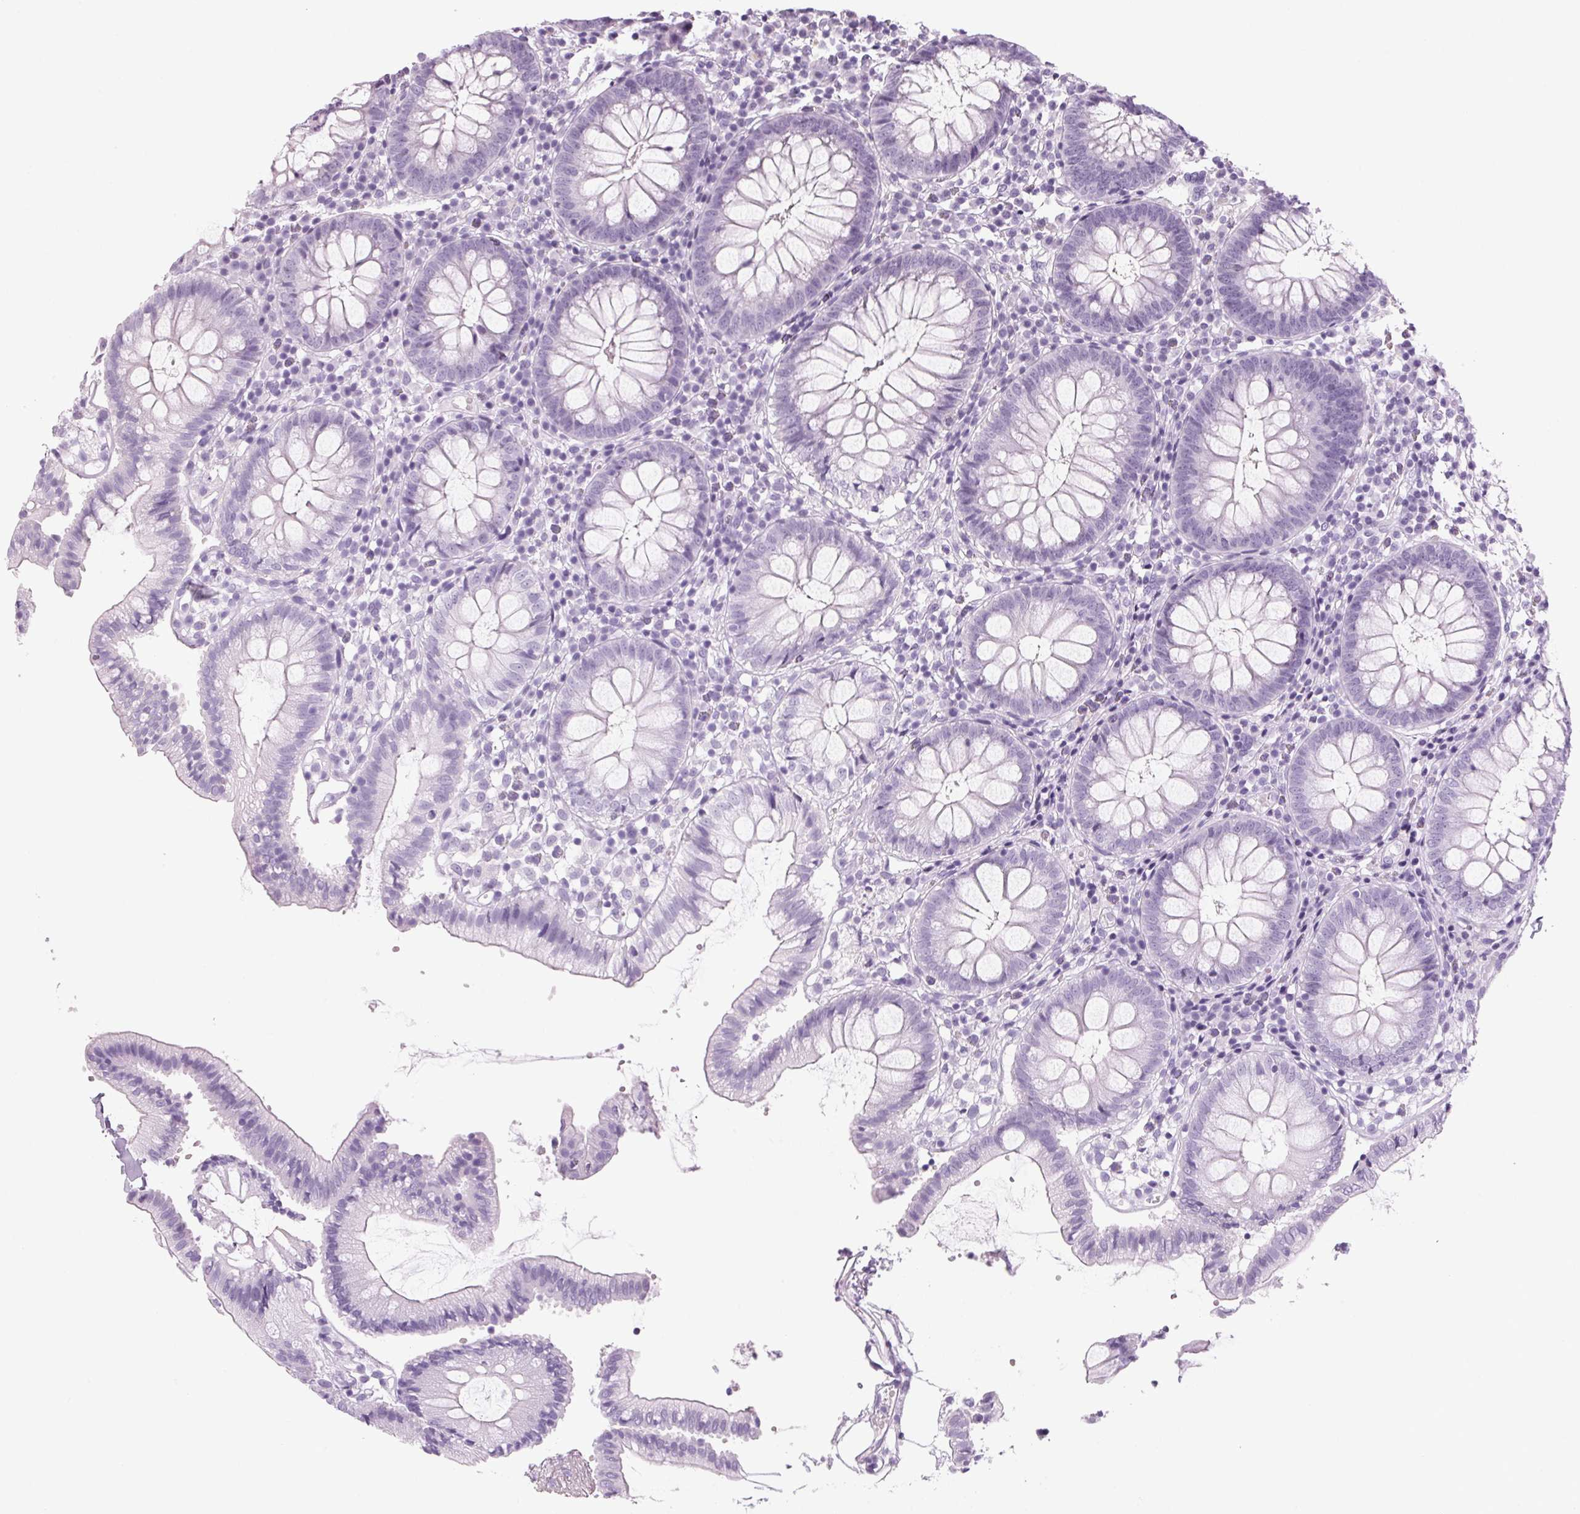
{"staining": {"intensity": "negative", "quantity": "none", "location": "none"}, "tissue": "colon", "cell_type": "Endothelial cells", "image_type": "normal", "snomed": [{"axis": "morphology", "description": "Normal tissue, NOS"}, {"axis": "morphology", "description": "Adenocarcinoma, NOS"}, {"axis": "topography", "description": "Colon"}], "caption": "This is an immunohistochemistry (IHC) histopathology image of unremarkable human colon. There is no positivity in endothelial cells.", "gene": "ADAM20", "patient": {"sex": "male", "age": 83}}